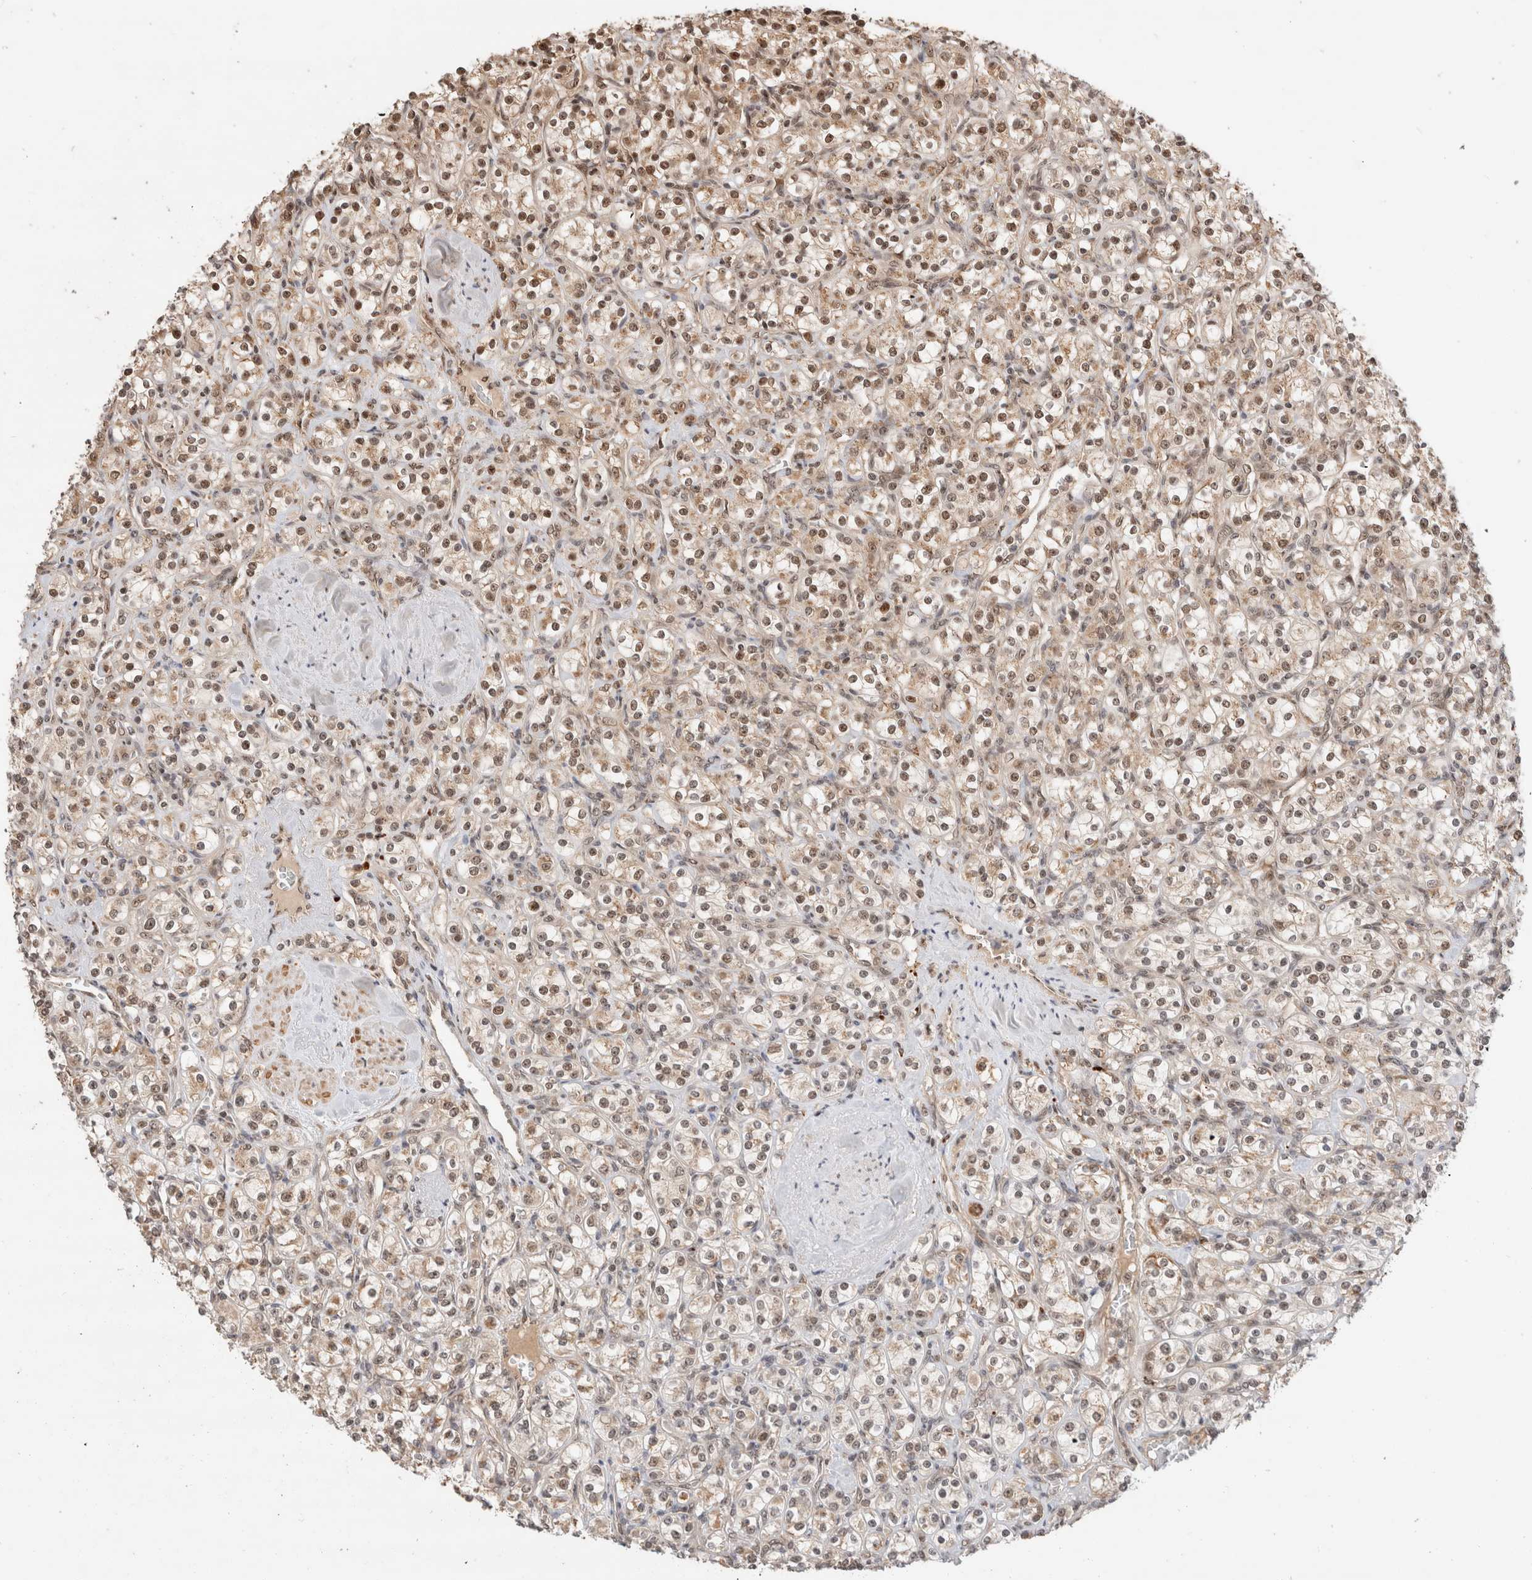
{"staining": {"intensity": "weak", "quantity": "25%-75%", "location": "cytoplasmic/membranous,nuclear"}, "tissue": "renal cancer", "cell_type": "Tumor cells", "image_type": "cancer", "snomed": [{"axis": "morphology", "description": "Adenocarcinoma, NOS"}, {"axis": "topography", "description": "Kidney"}], "caption": "Renal adenocarcinoma was stained to show a protein in brown. There is low levels of weak cytoplasmic/membranous and nuclear staining in approximately 25%-75% of tumor cells.", "gene": "MPHOSPH6", "patient": {"sex": "male", "age": 77}}